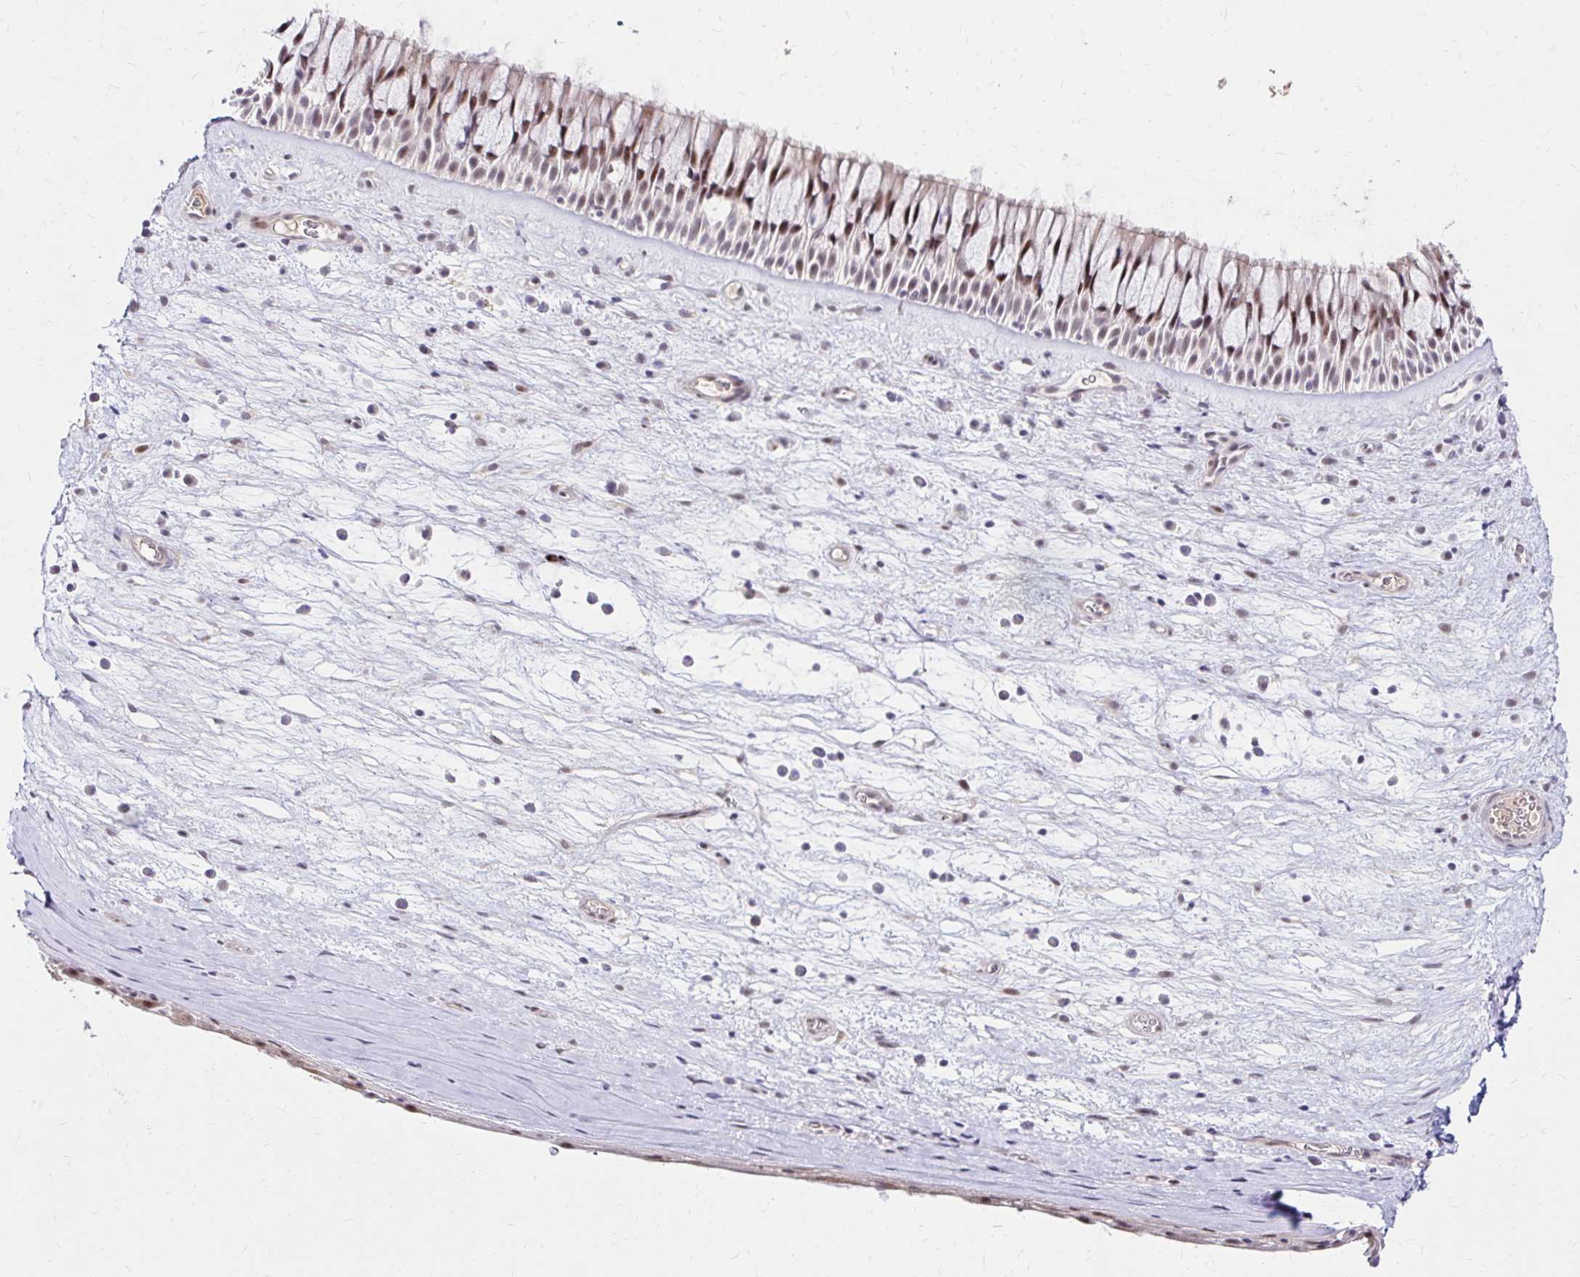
{"staining": {"intensity": "moderate", "quantity": "25%-75%", "location": "cytoplasmic/membranous,nuclear"}, "tissue": "nasopharynx", "cell_type": "Respiratory epithelial cells", "image_type": "normal", "snomed": [{"axis": "morphology", "description": "Normal tissue, NOS"}, {"axis": "topography", "description": "Nasopharynx"}], "caption": "Immunohistochemistry photomicrograph of unremarkable nasopharynx stained for a protein (brown), which reveals medium levels of moderate cytoplasmic/membranous,nuclear expression in about 25%-75% of respiratory epithelial cells.", "gene": "GUCY1A1", "patient": {"sex": "male", "age": 74}}